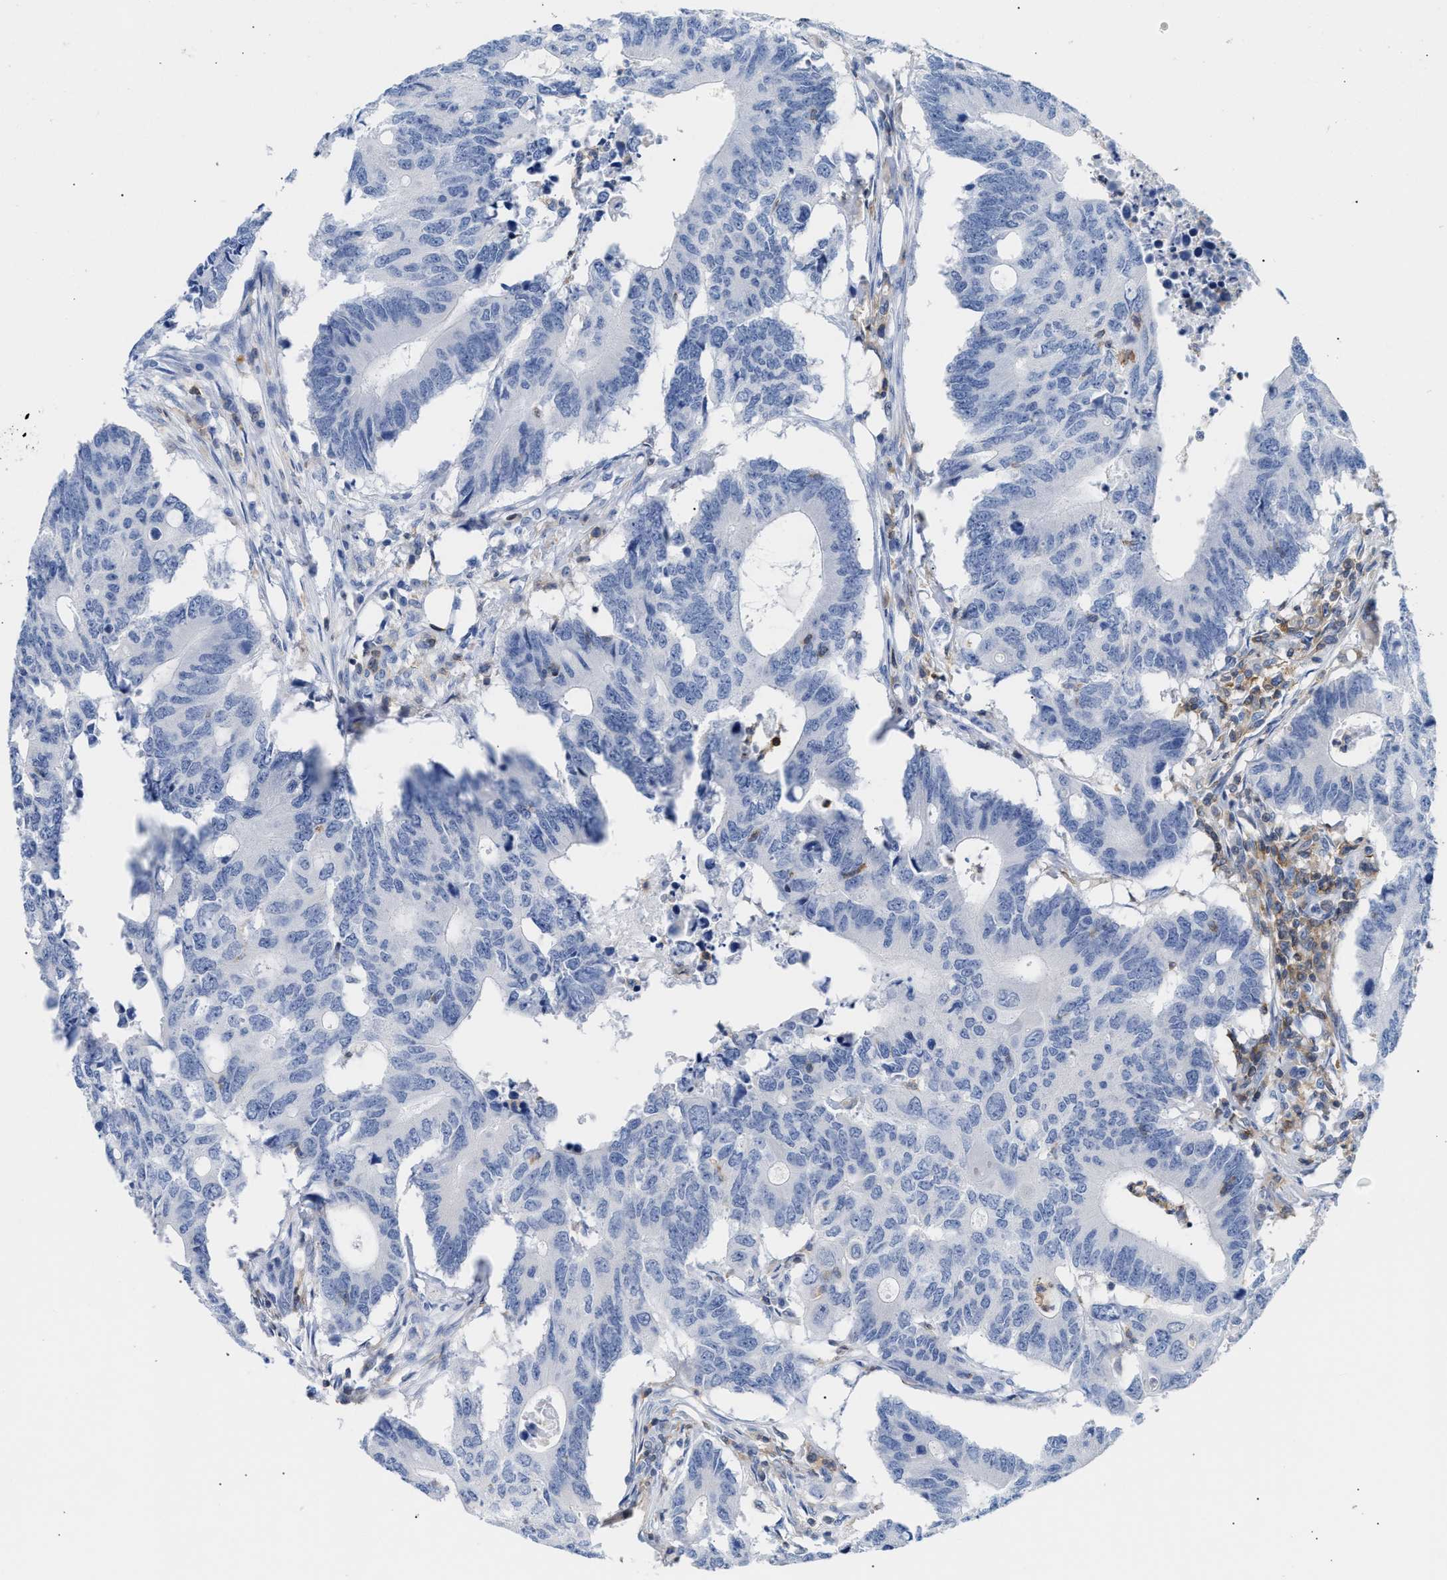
{"staining": {"intensity": "negative", "quantity": "none", "location": "none"}, "tissue": "colorectal cancer", "cell_type": "Tumor cells", "image_type": "cancer", "snomed": [{"axis": "morphology", "description": "Adenocarcinoma, NOS"}, {"axis": "topography", "description": "Colon"}], "caption": "Tumor cells are negative for brown protein staining in colorectal adenocarcinoma.", "gene": "LCP1", "patient": {"sex": "male", "age": 71}}